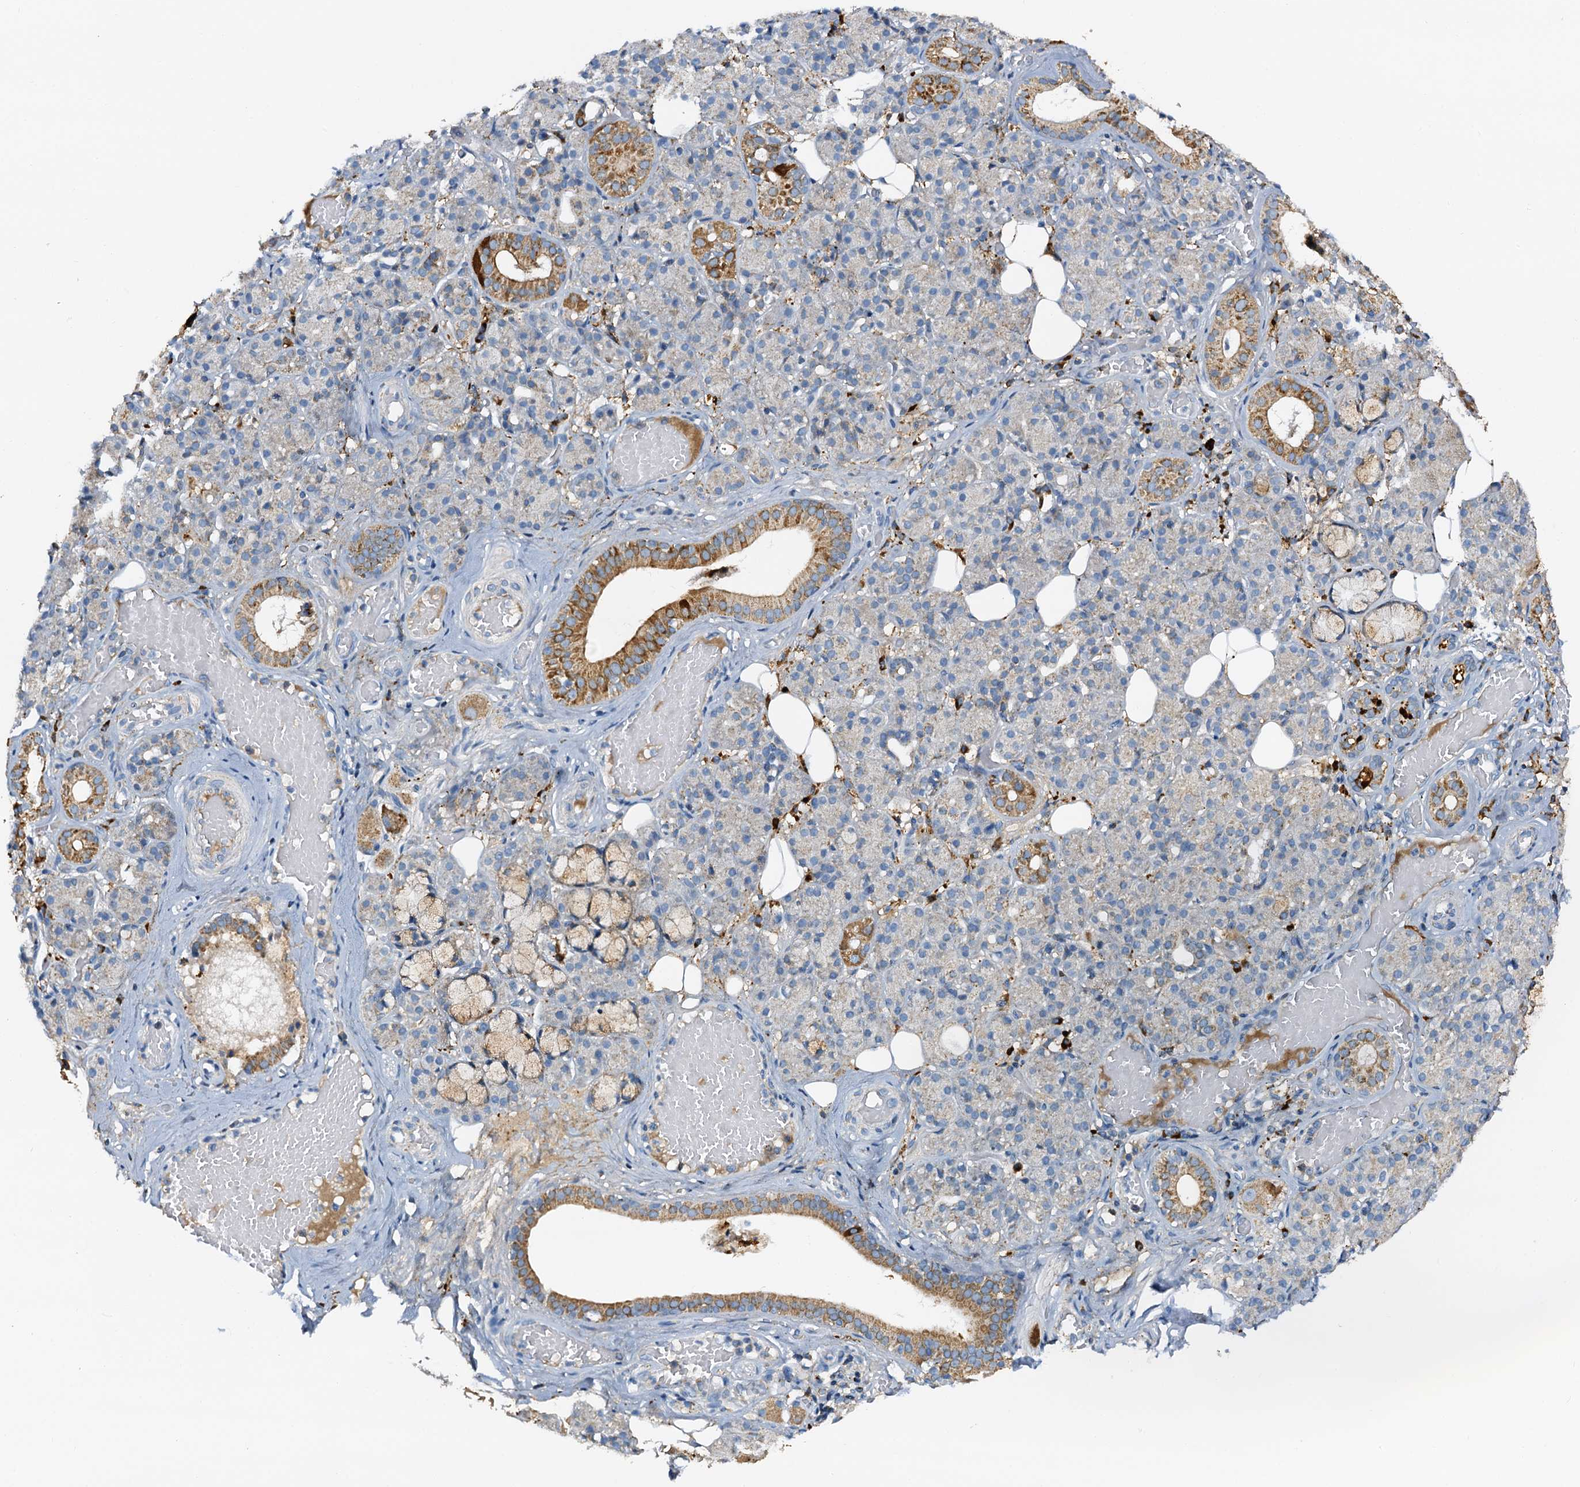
{"staining": {"intensity": "moderate", "quantity": "<25%", "location": "cytoplasmic/membranous"}, "tissue": "salivary gland", "cell_type": "Glandular cells", "image_type": "normal", "snomed": [{"axis": "morphology", "description": "Normal tissue, NOS"}, {"axis": "topography", "description": "Salivary gland"}], "caption": "High-power microscopy captured an immunohistochemistry (IHC) micrograph of normal salivary gland, revealing moderate cytoplasmic/membranous staining in about <25% of glandular cells.", "gene": "POC1A", "patient": {"sex": "male", "age": 63}}